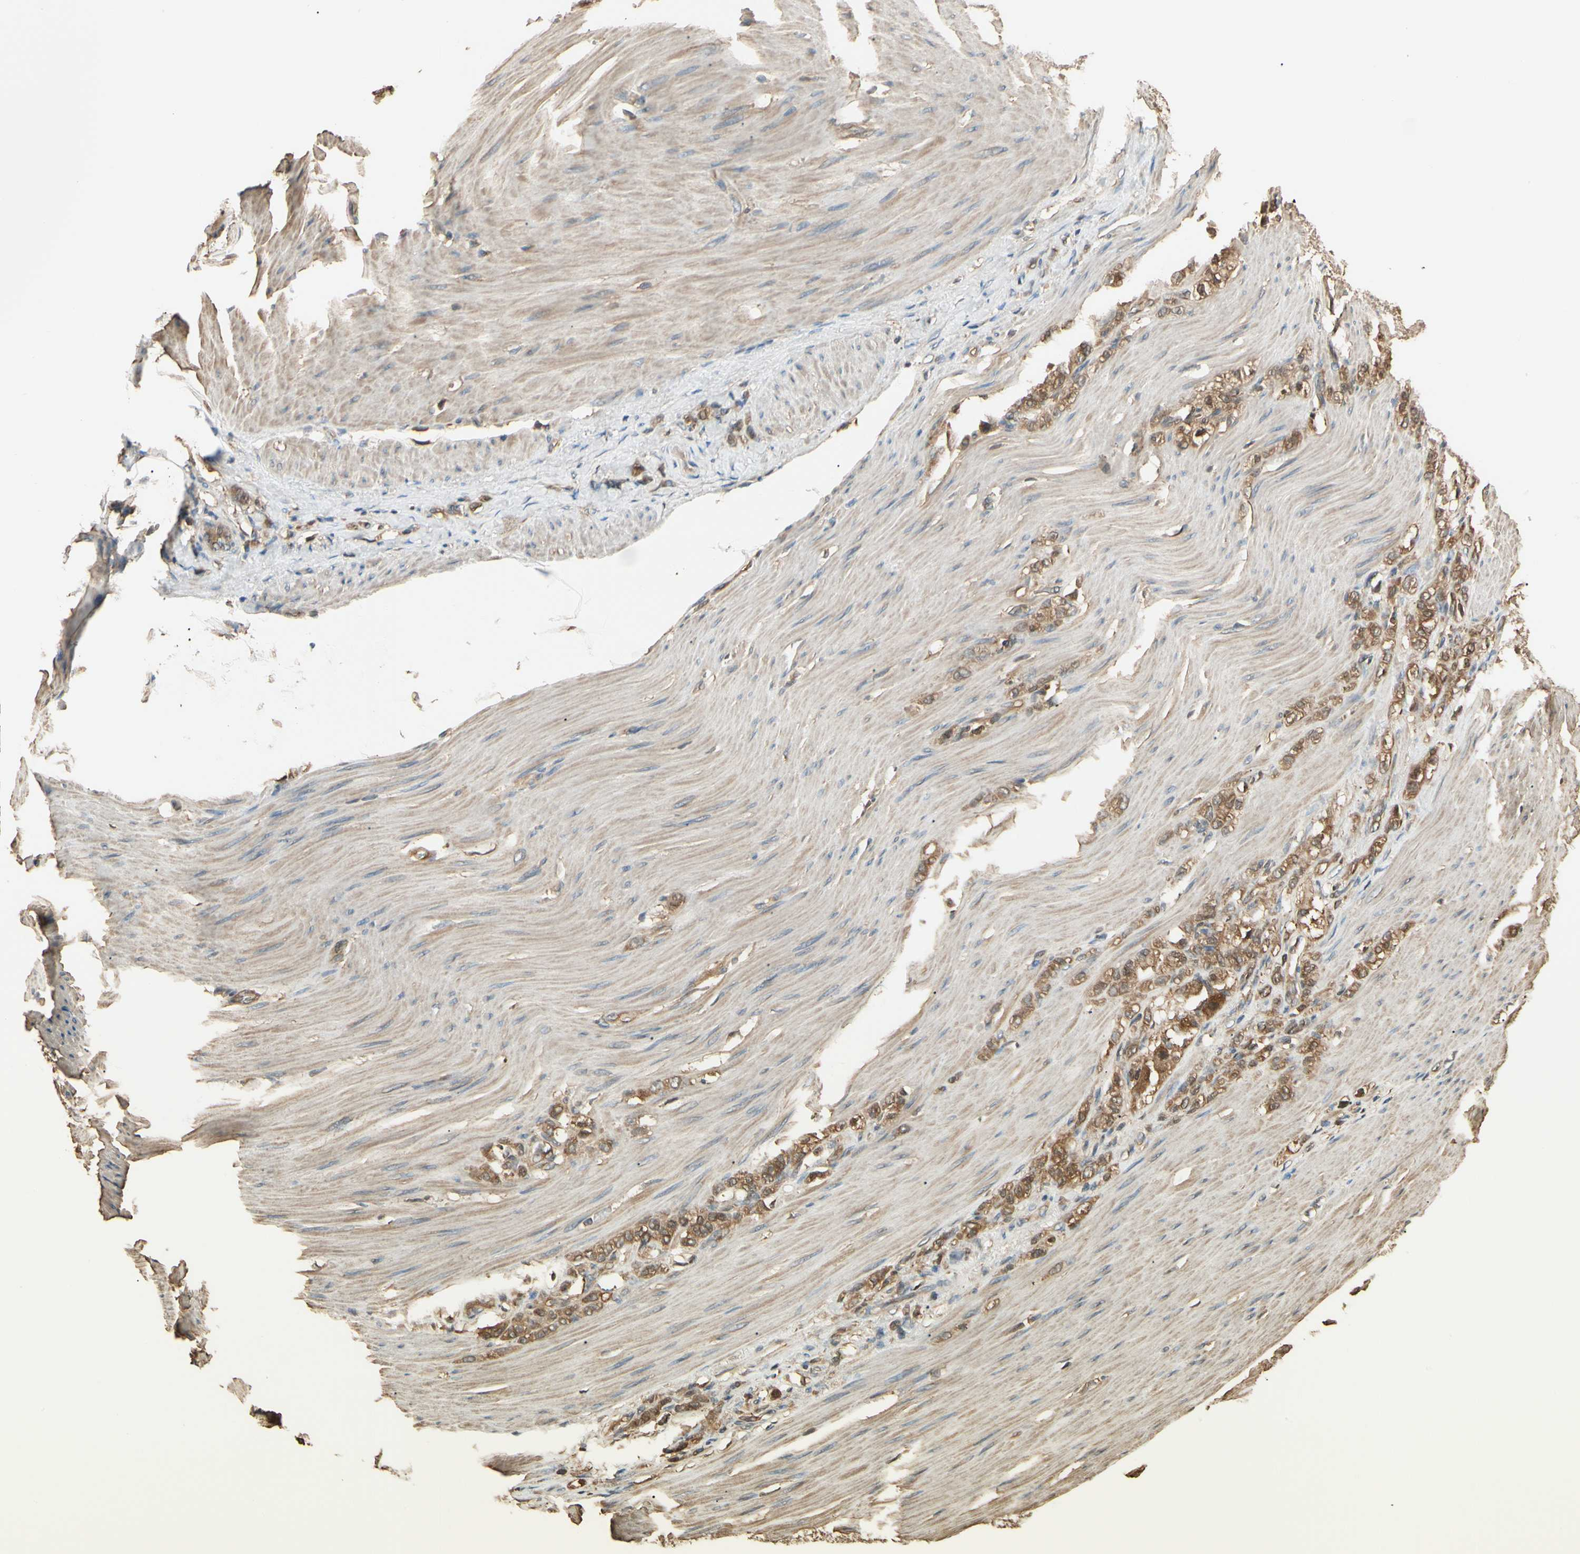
{"staining": {"intensity": "moderate", "quantity": ">75%", "location": "cytoplasmic/membranous"}, "tissue": "stomach cancer", "cell_type": "Tumor cells", "image_type": "cancer", "snomed": [{"axis": "morphology", "description": "Adenocarcinoma, NOS"}, {"axis": "topography", "description": "Stomach"}], "caption": "A micrograph of human adenocarcinoma (stomach) stained for a protein exhibits moderate cytoplasmic/membranous brown staining in tumor cells.", "gene": "YWHAE", "patient": {"sex": "male", "age": 82}}